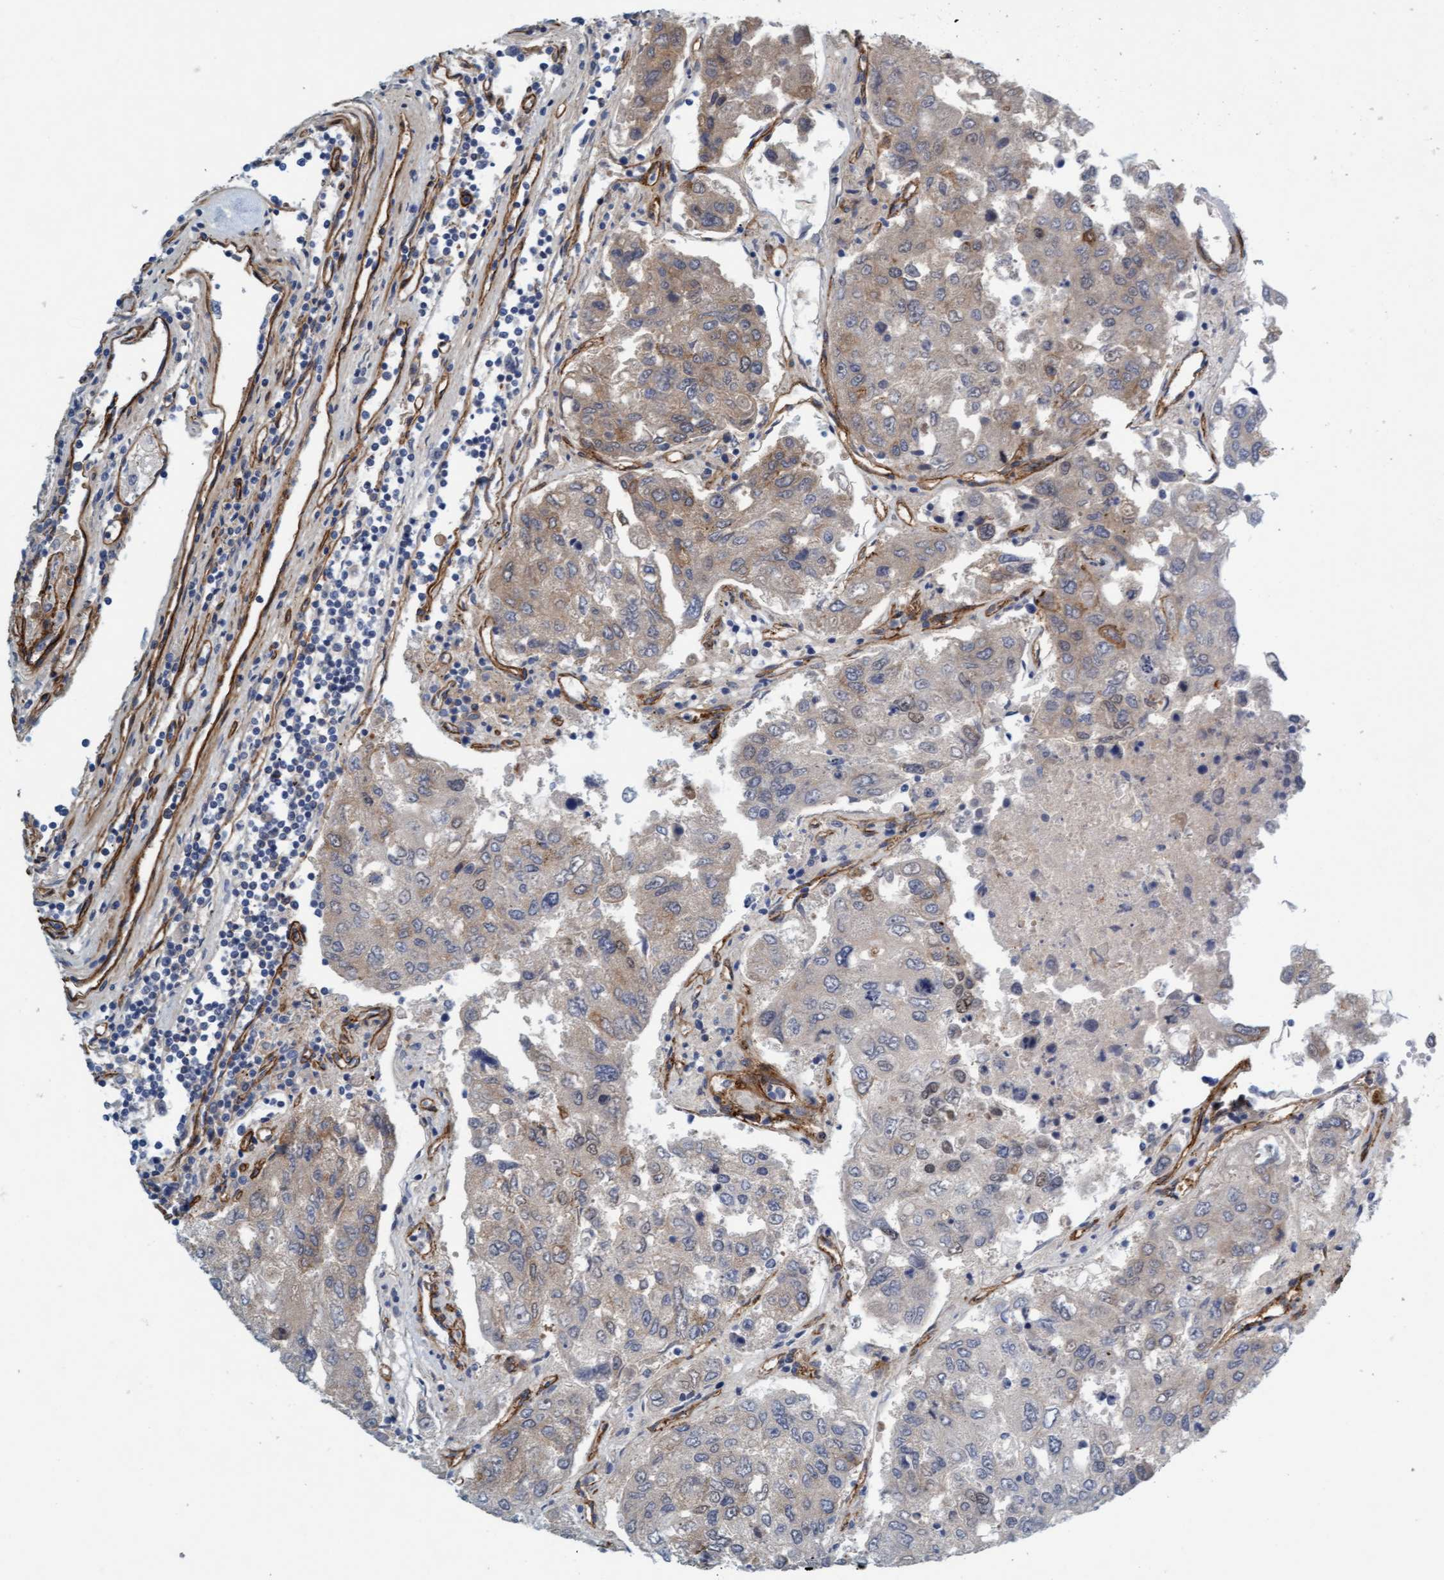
{"staining": {"intensity": "weak", "quantity": "<25%", "location": "cytoplasmic/membranous"}, "tissue": "urothelial cancer", "cell_type": "Tumor cells", "image_type": "cancer", "snomed": [{"axis": "morphology", "description": "Urothelial carcinoma, High grade"}, {"axis": "topography", "description": "Lymph node"}, {"axis": "topography", "description": "Urinary bladder"}], "caption": "This is a image of IHC staining of urothelial cancer, which shows no positivity in tumor cells. (Brightfield microscopy of DAB (3,3'-diaminobenzidine) immunohistochemistry at high magnification).", "gene": "TSTD2", "patient": {"sex": "male", "age": 51}}